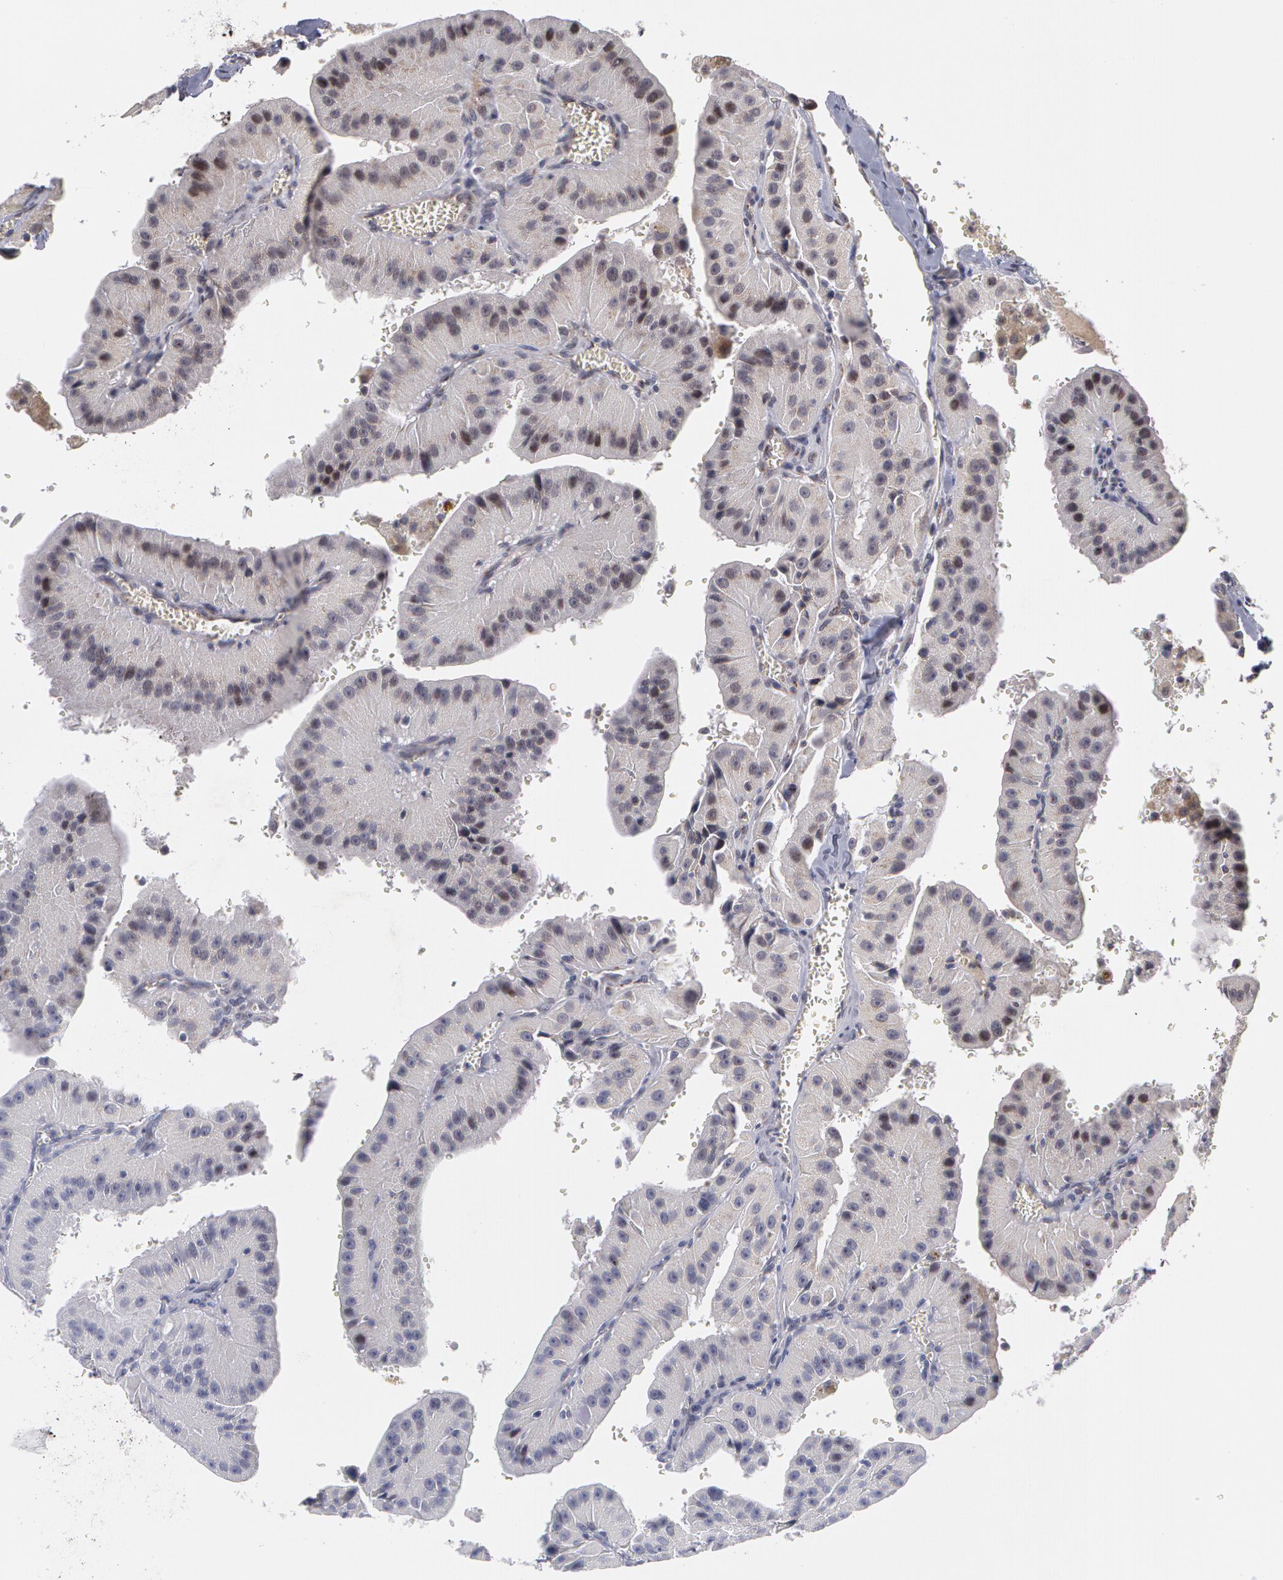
{"staining": {"intensity": "negative", "quantity": "none", "location": "none"}, "tissue": "thyroid cancer", "cell_type": "Tumor cells", "image_type": "cancer", "snomed": [{"axis": "morphology", "description": "Carcinoma, NOS"}, {"axis": "topography", "description": "Thyroid gland"}], "caption": "DAB immunohistochemical staining of human thyroid carcinoma demonstrates no significant staining in tumor cells.", "gene": "STX5", "patient": {"sex": "male", "age": 76}}